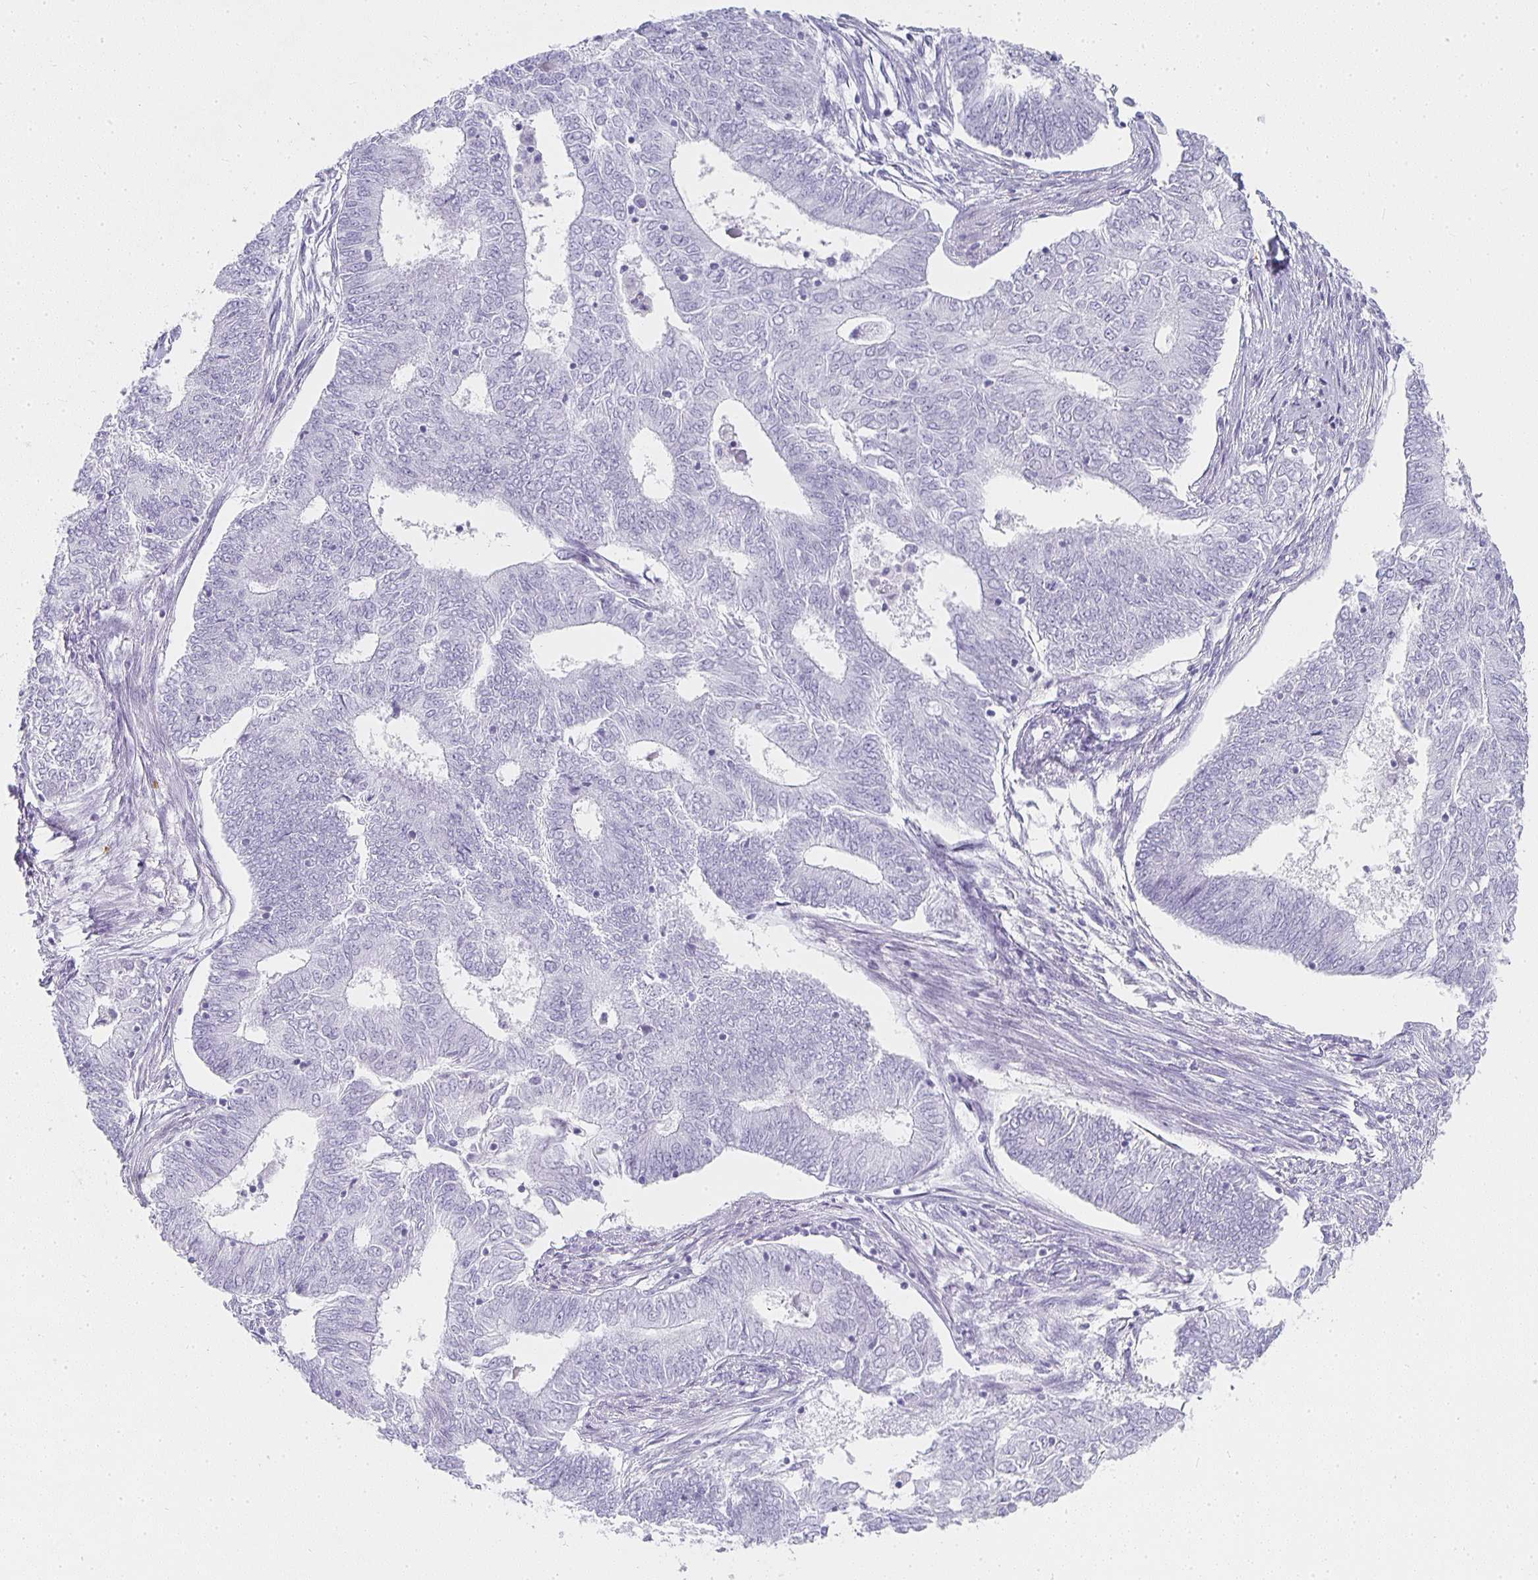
{"staining": {"intensity": "negative", "quantity": "none", "location": "none"}, "tissue": "endometrial cancer", "cell_type": "Tumor cells", "image_type": "cancer", "snomed": [{"axis": "morphology", "description": "Adenocarcinoma, NOS"}, {"axis": "topography", "description": "Endometrium"}], "caption": "High power microscopy photomicrograph of an immunohistochemistry (IHC) micrograph of adenocarcinoma (endometrial), revealing no significant expression in tumor cells.", "gene": "TPSD1", "patient": {"sex": "female", "age": 62}}